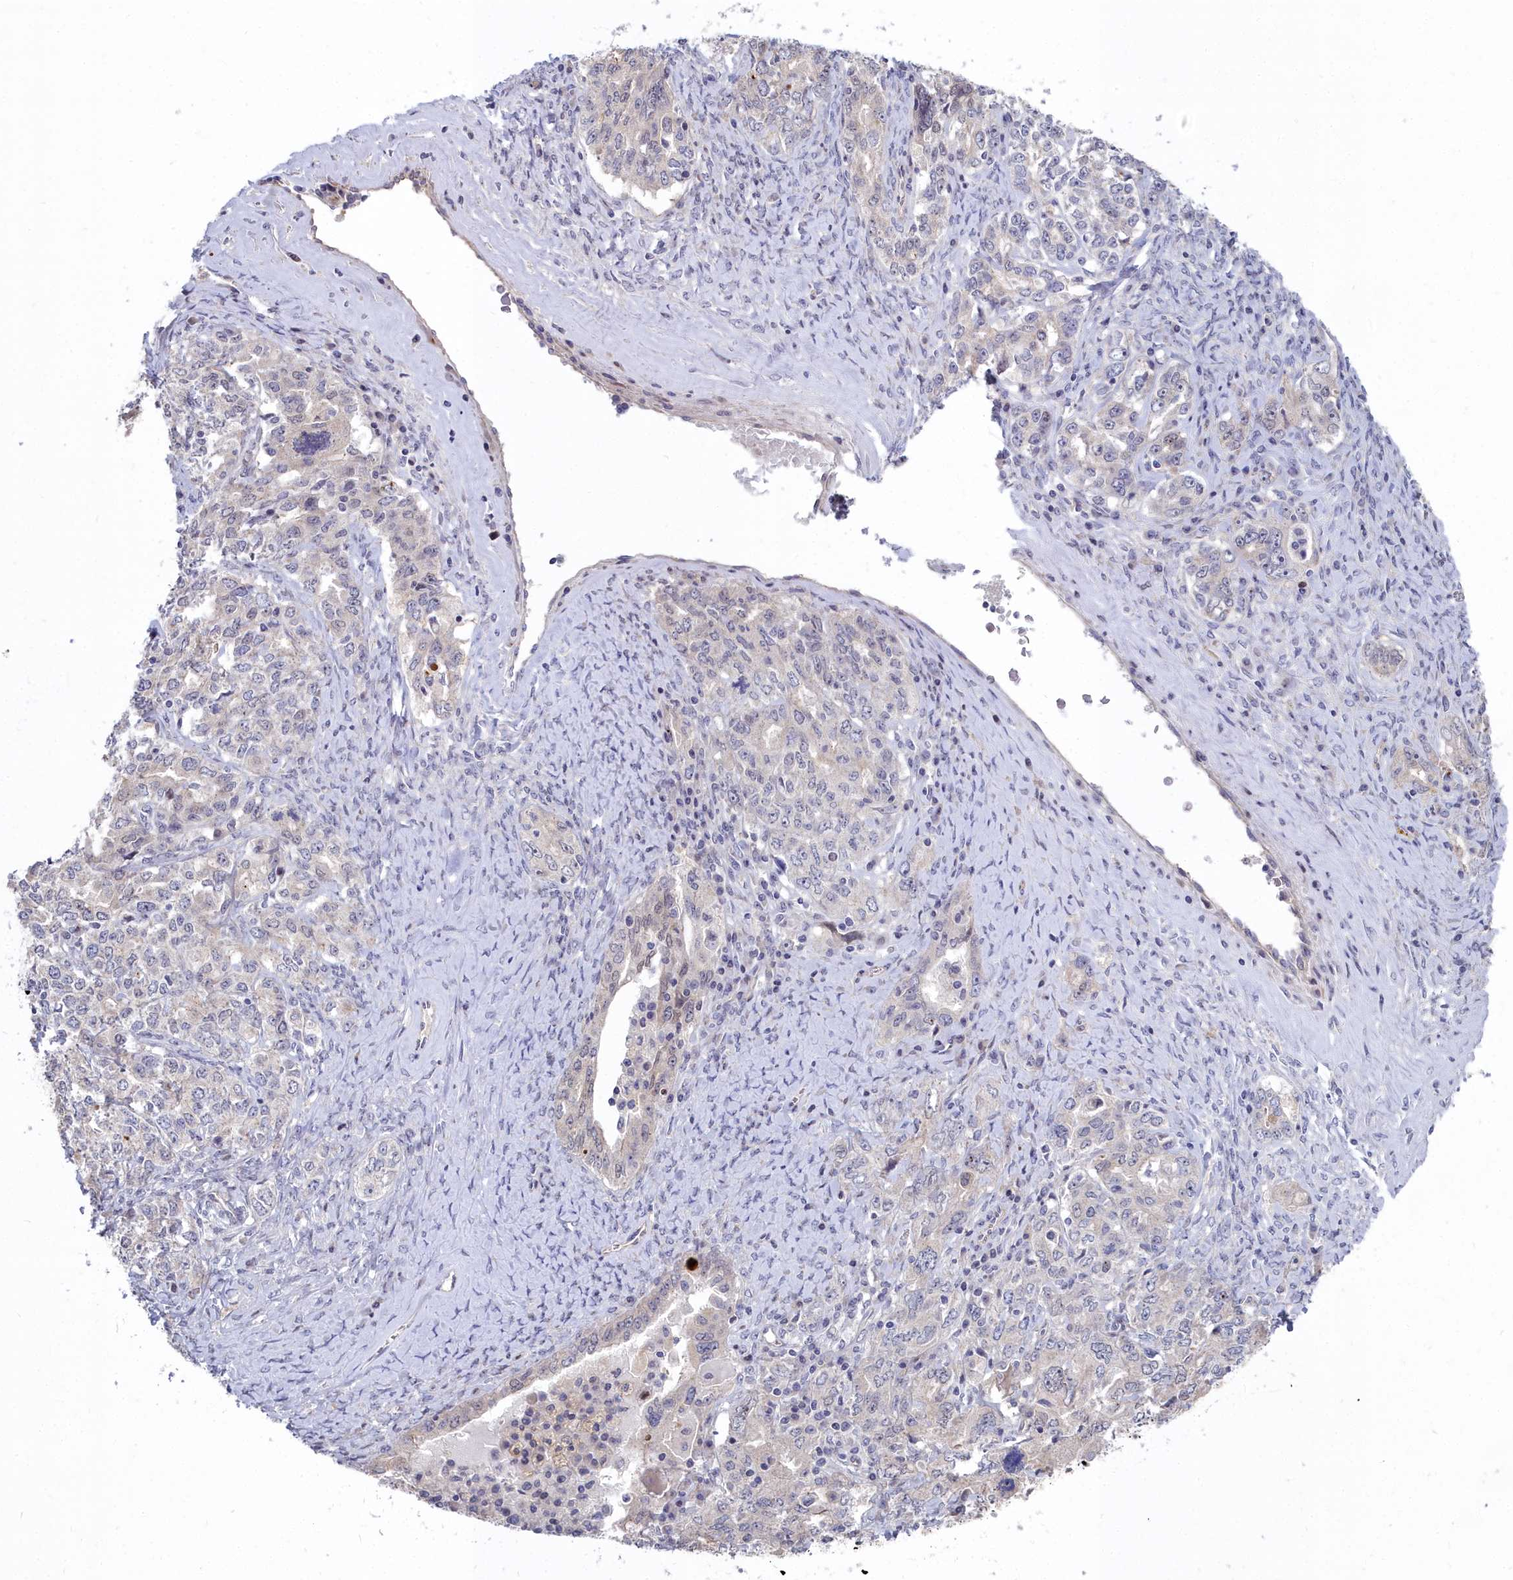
{"staining": {"intensity": "moderate", "quantity": "<25%", "location": "nuclear"}, "tissue": "ovarian cancer", "cell_type": "Tumor cells", "image_type": "cancer", "snomed": [{"axis": "morphology", "description": "Carcinoma, endometroid"}, {"axis": "topography", "description": "Ovary"}], "caption": "Protein expression analysis of ovarian cancer displays moderate nuclear staining in about <25% of tumor cells.", "gene": "RPS27A", "patient": {"sex": "female", "age": 62}}